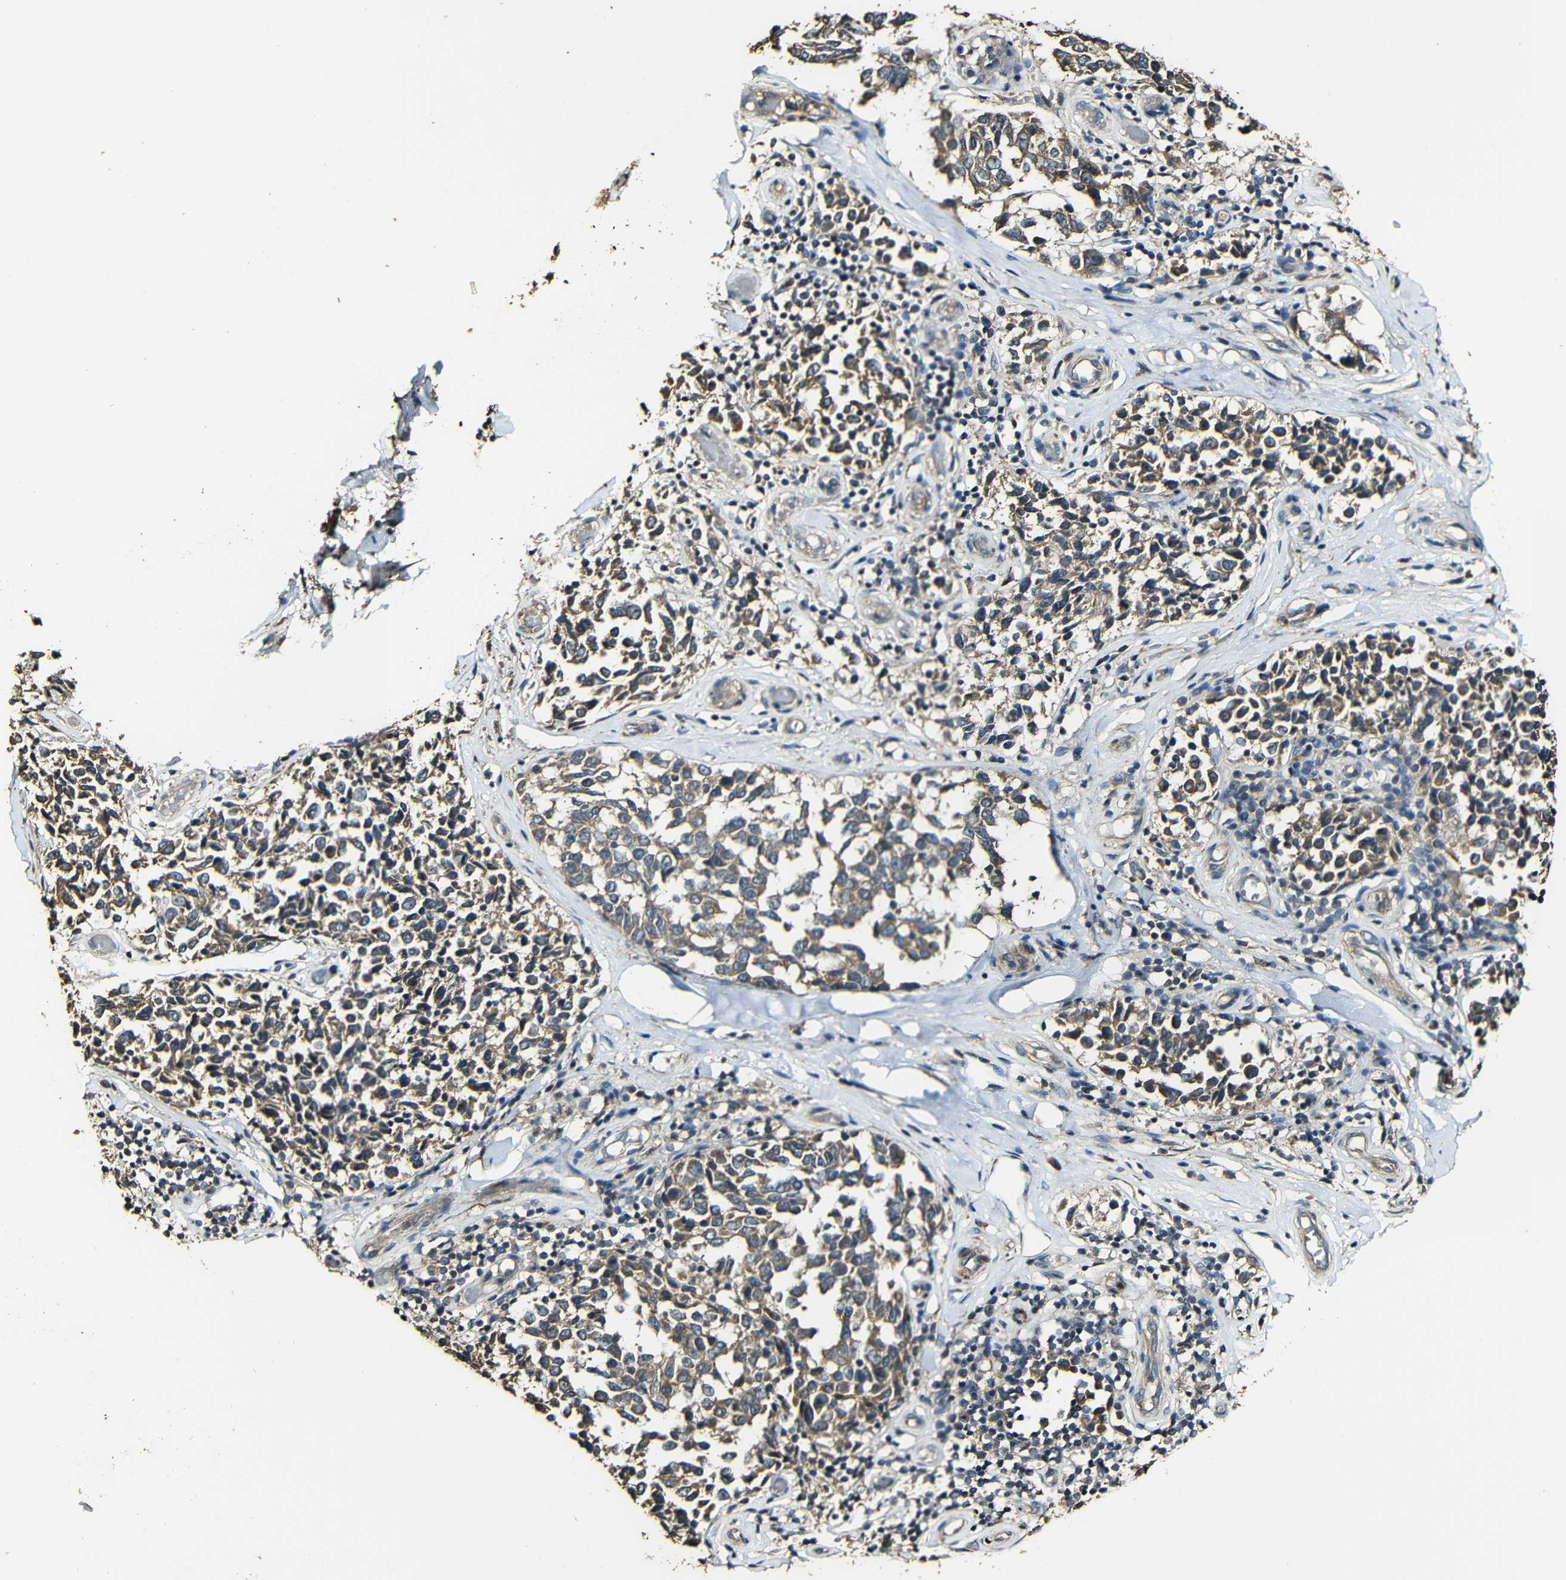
{"staining": {"intensity": "moderate", "quantity": ">75%", "location": "cytoplasmic/membranous"}, "tissue": "melanoma", "cell_type": "Tumor cells", "image_type": "cancer", "snomed": [{"axis": "morphology", "description": "Malignant melanoma, NOS"}, {"axis": "topography", "description": "Skin"}], "caption": "Human melanoma stained for a protein (brown) demonstrates moderate cytoplasmic/membranous positive expression in approximately >75% of tumor cells.", "gene": "CASP8", "patient": {"sex": "female", "age": 64}}